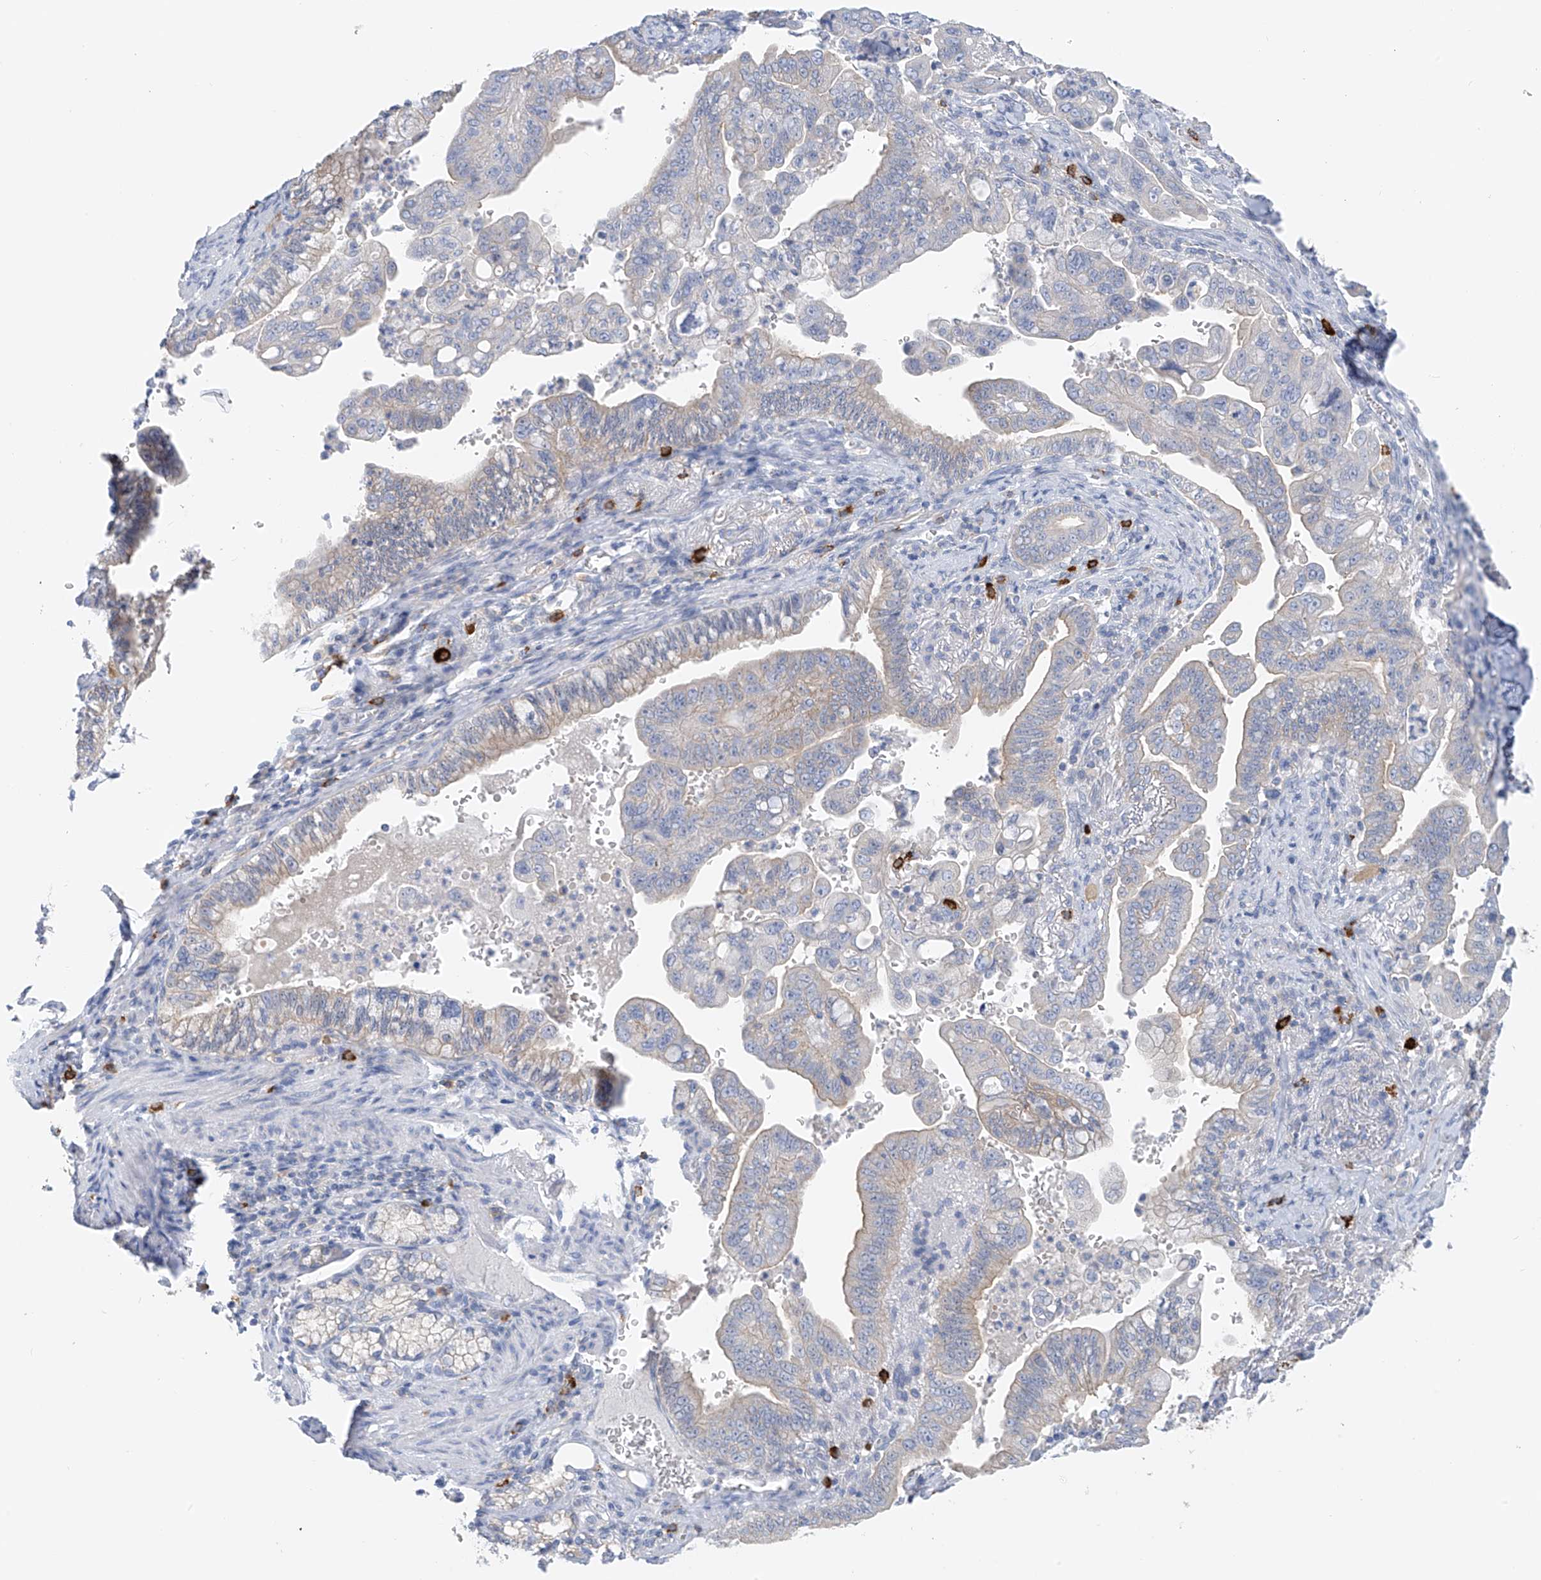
{"staining": {"intensity": "weak", "quantity": "25%-75%", "location": "cytoplasmic/membranous"}, "tissue": "pancreatic cancer", "cell_type": "Tumor cells", "image_type": "cancer", "snomed": [{"axis": "morphology", "description": "Adenocarcinoma, NOS"}, {"axis": "topography", "description": "Pancreas"}], "caption": "Immunohistochemical staining of human pancreatic cancer reveals weak cytoplasmic/membranous protein staining in about 25%-75% of tumor cells.", "gene": "POMGNT2", "patient": {"sex": "male", "age": 70}}